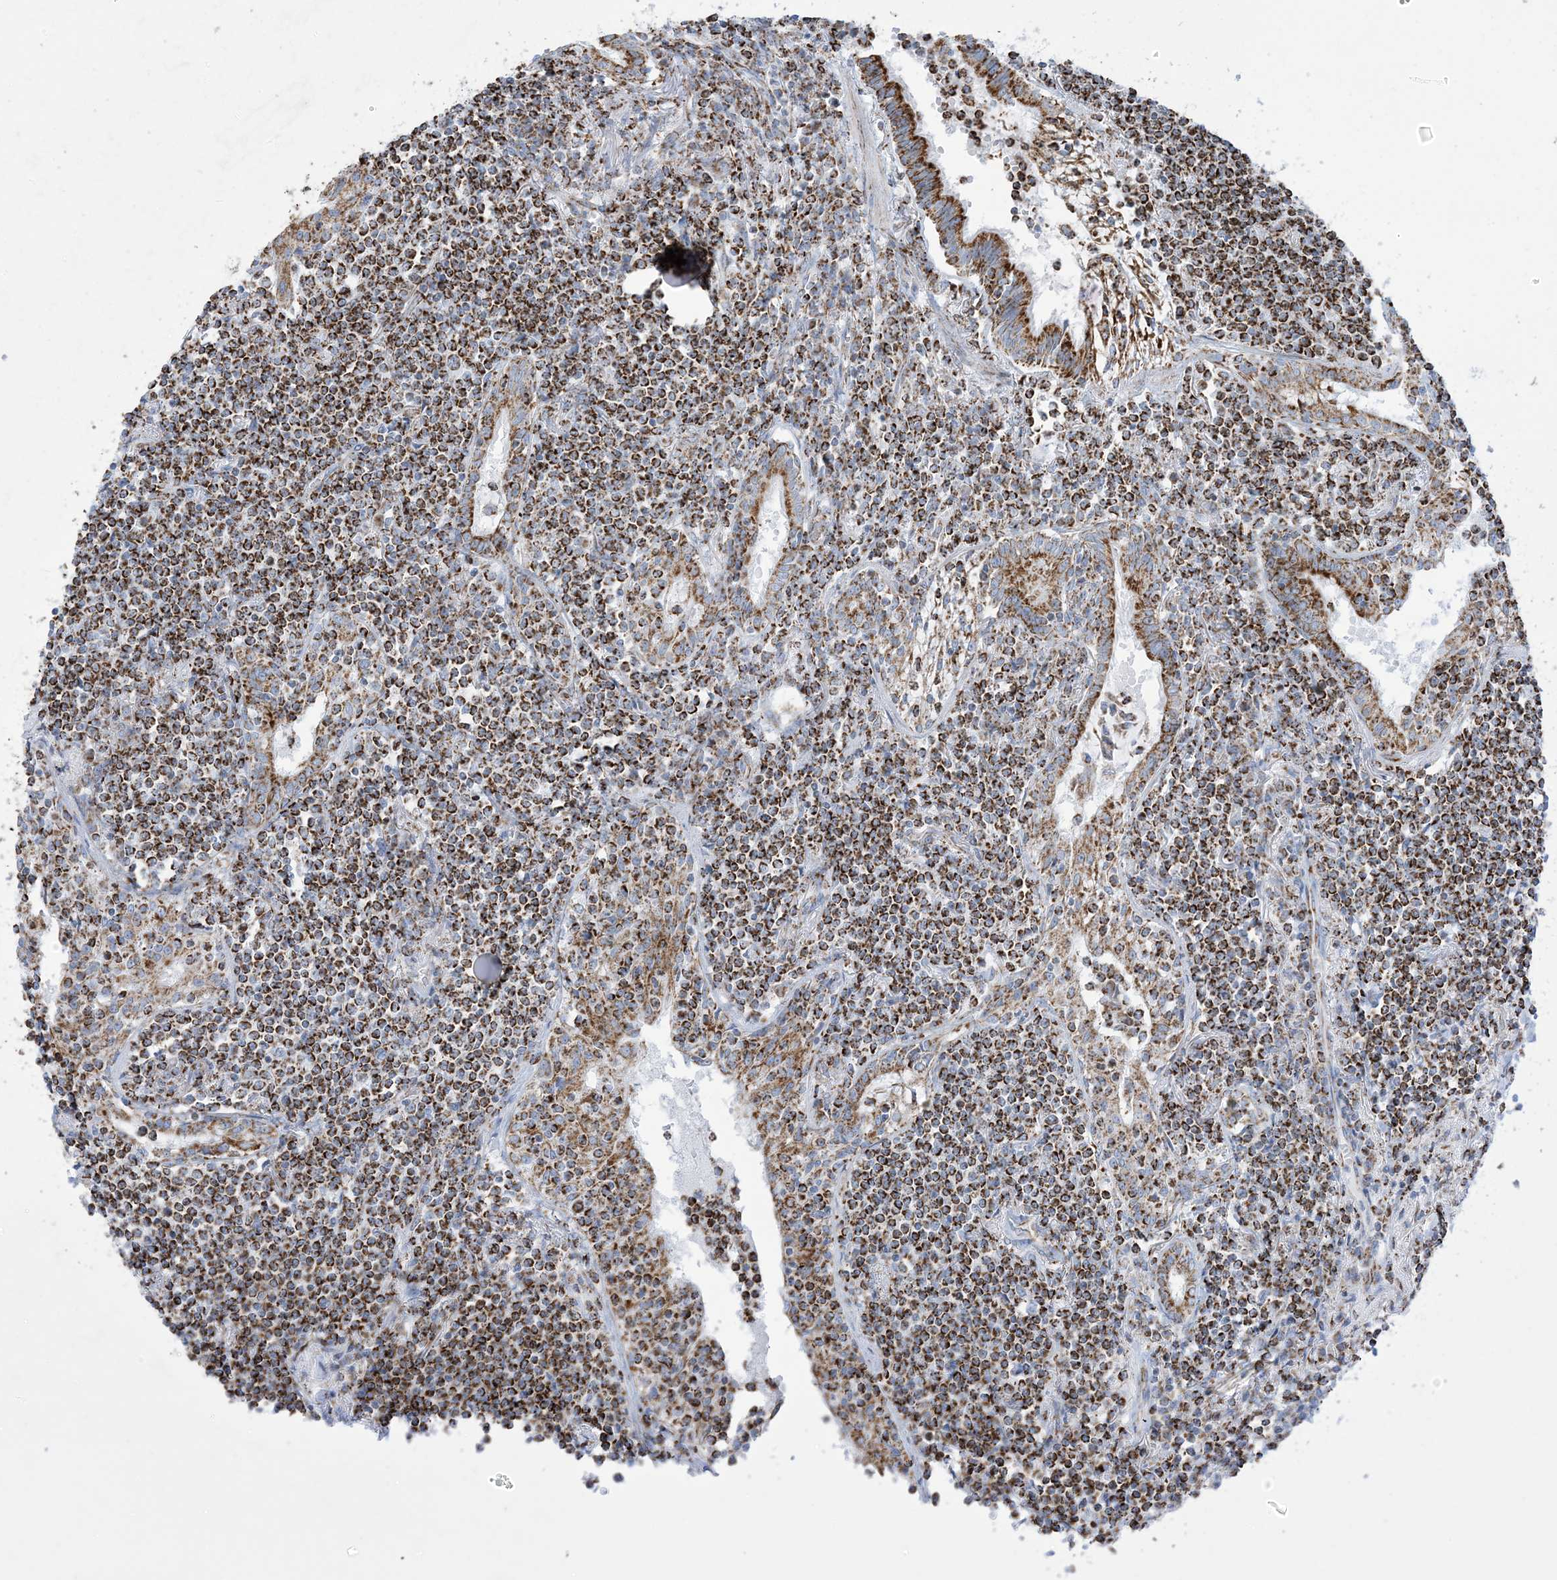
{"staining": {"intensity": "strong", "quantity": ">75%", "location": "cytoplasmic/membranous"}, "tissue": "lymphoma", "cell_type": "Tumor cells", "image_type": "cancer", "snomed": [{"axis": "morphology", "description": "Malignant lymphoma, non-Hodgkin's type, Low grade"}, {"axis": "topography", "description": "Lung"}], "caption": "Immunohistochemistry photomicrograph of neoplastic tissue: human malignant lymphoma, non-Hodgkin's type (low-grade) stained using IHC reveals high levels of strong protein expression localized specifically in the cytoplasmic/membranous of tumor cells, appearing as a cytoplasmic/membranous brown color.", "gene": "SAMM50", "patient": {"sex": "female", "age": 71}}